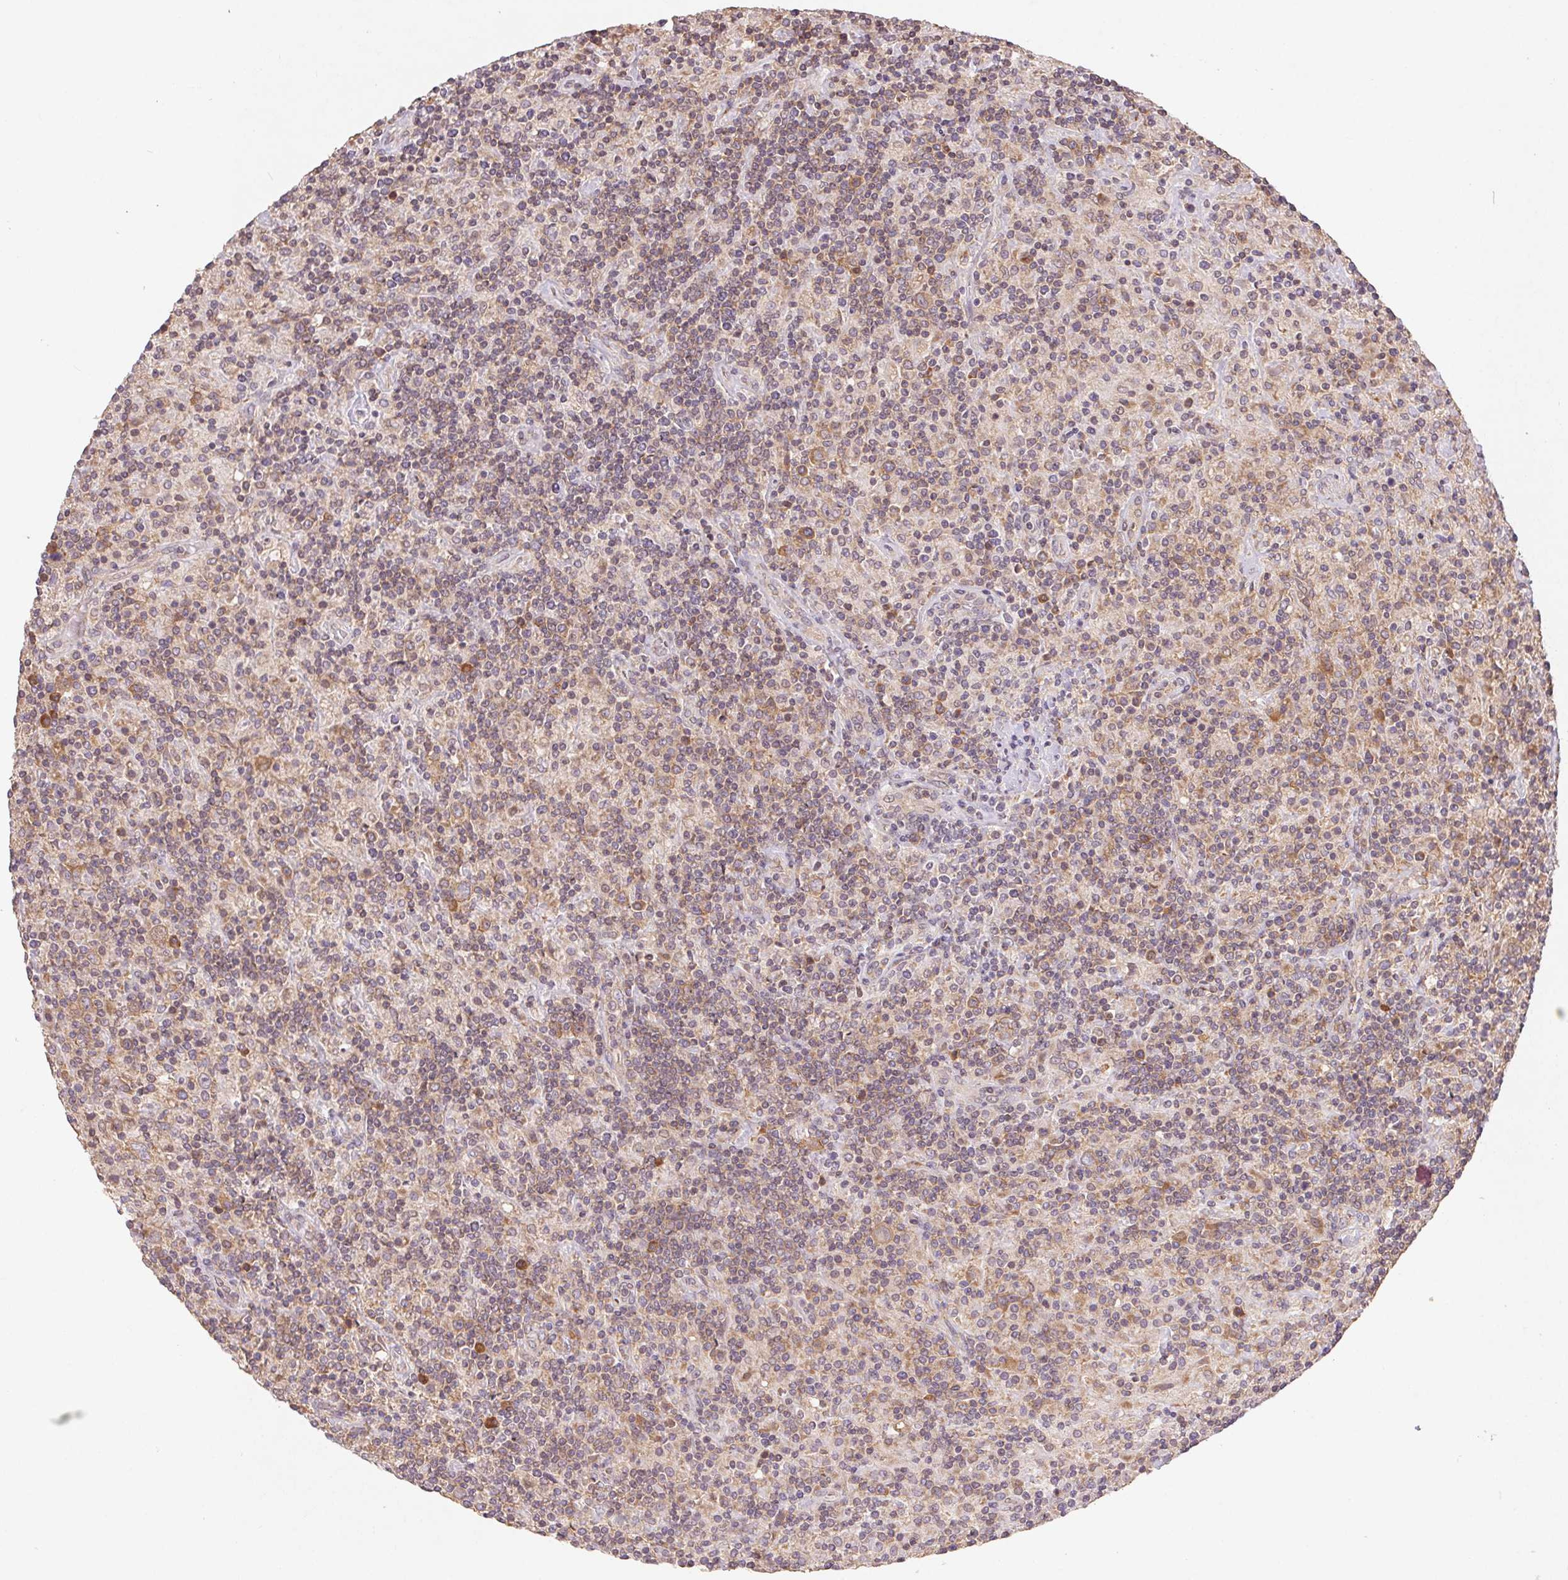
{"staining": {"intensity": "moderate", "quantity": ">75%", "location": "cytoplasmic/membranous"}, "tissue": "lymphoma", "cell_type": "Tumor cells", "image_type": "cancer", "snomed": [{"axis": "morphology", "description": "Hodgkin's disease, NOS"}, {"axis": "topography", "description": "Lymph node"}], "caption": "Human Hodgkin's disease stained with a protein marker exhibits moderate staining in tumor cells.", "gene": "RPL27A", "patient": {"sex": "male", "age": 70}}